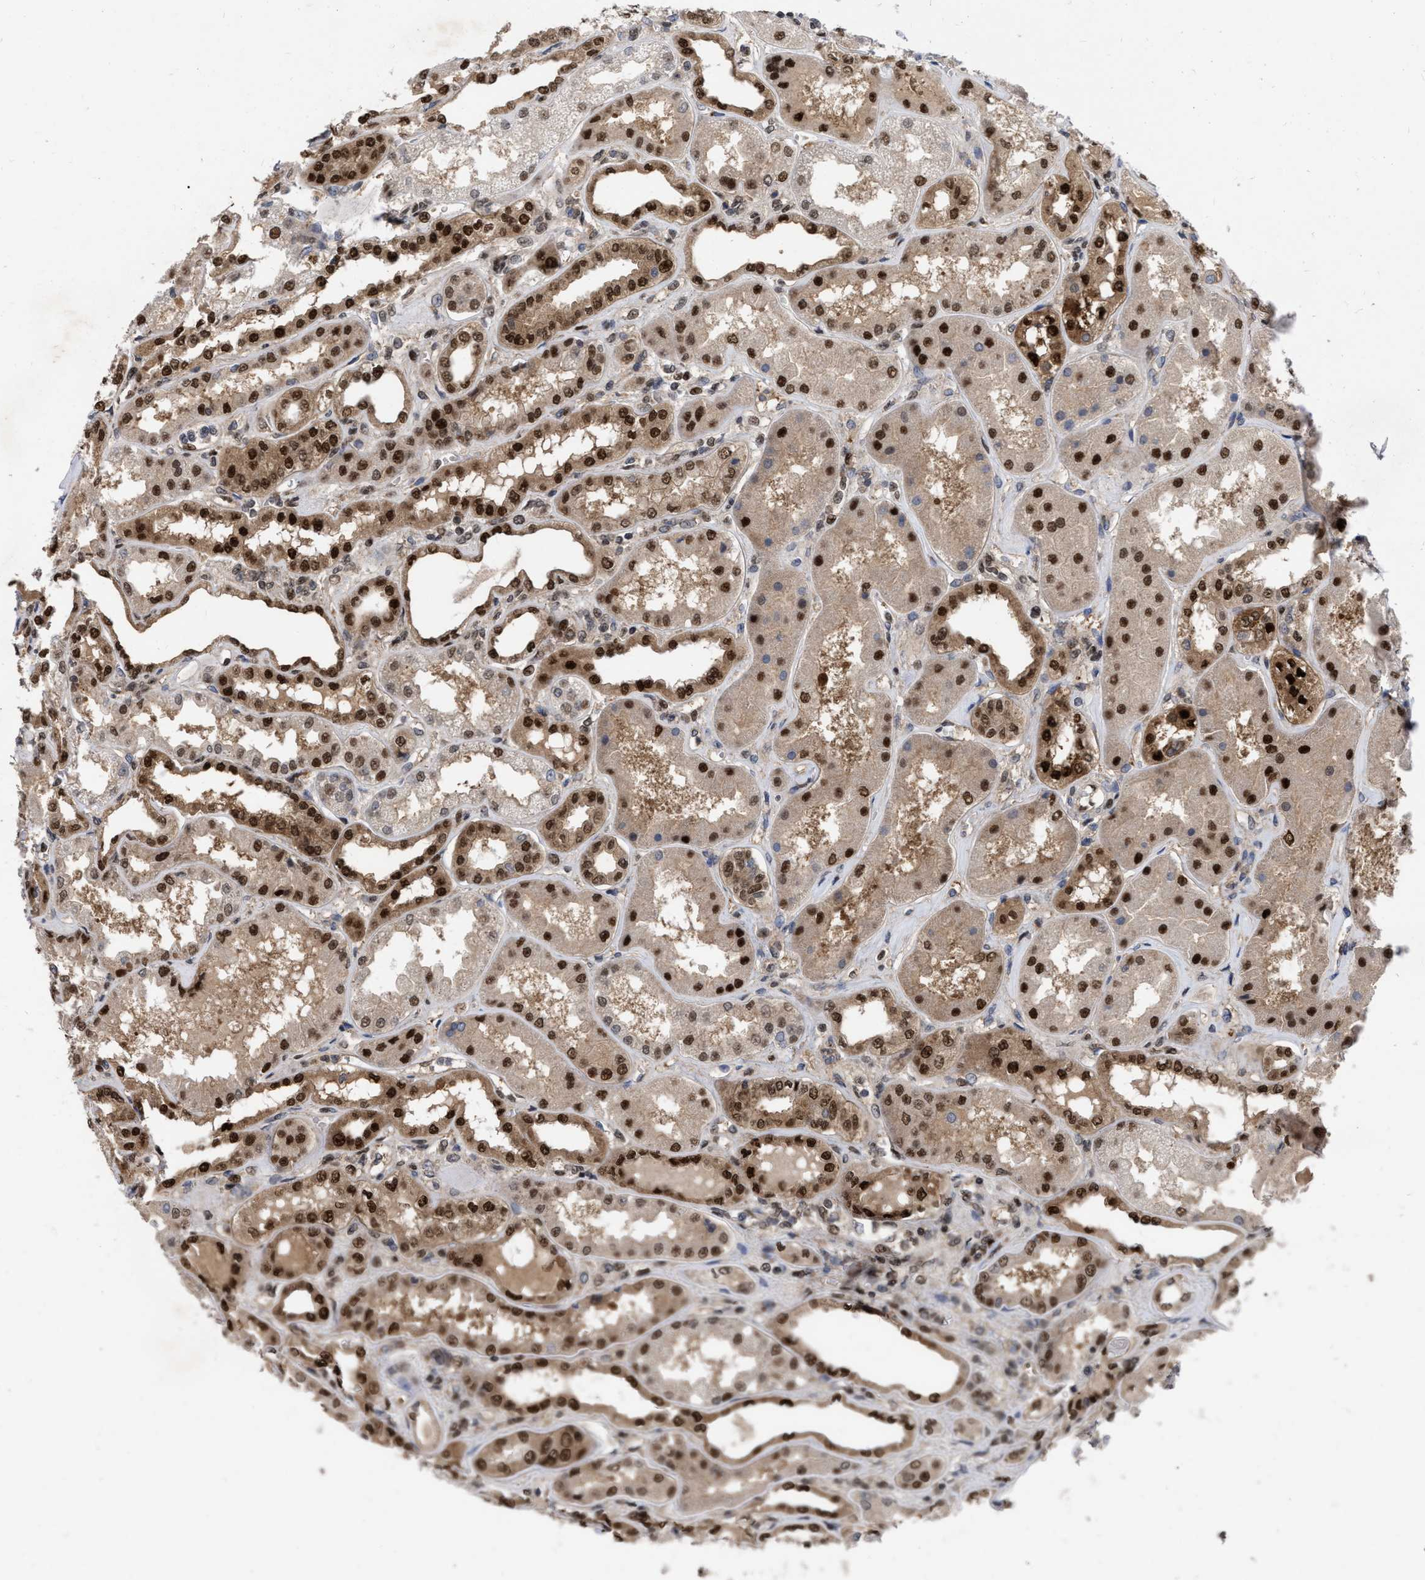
{"staining": {"intensity": "strong", "quantity": "25%-75%", "location": "cytoplasmic/membranous,nuclear"}, "tissue": "kidney", "cell_type": "Cells in glomeruli", "image_type": "normal", "snomed": [{"axis": "morphology", "description": "Normal tissue, NOS"}, {"axis": "topography", "description": "Kidney"}], "caption": "Kidney stained with DAB (3,3'-diaminobenzidine) immunohistochemistry (IHC) demonstrates high levels of strong cytoplasmic/membranous,nuclear staining in approximately 25%-75% of cells in glomeruli. Nuclei are stained in blue.", "gene": "MDM4", "patient": {"sex": "female", "age": 56}}